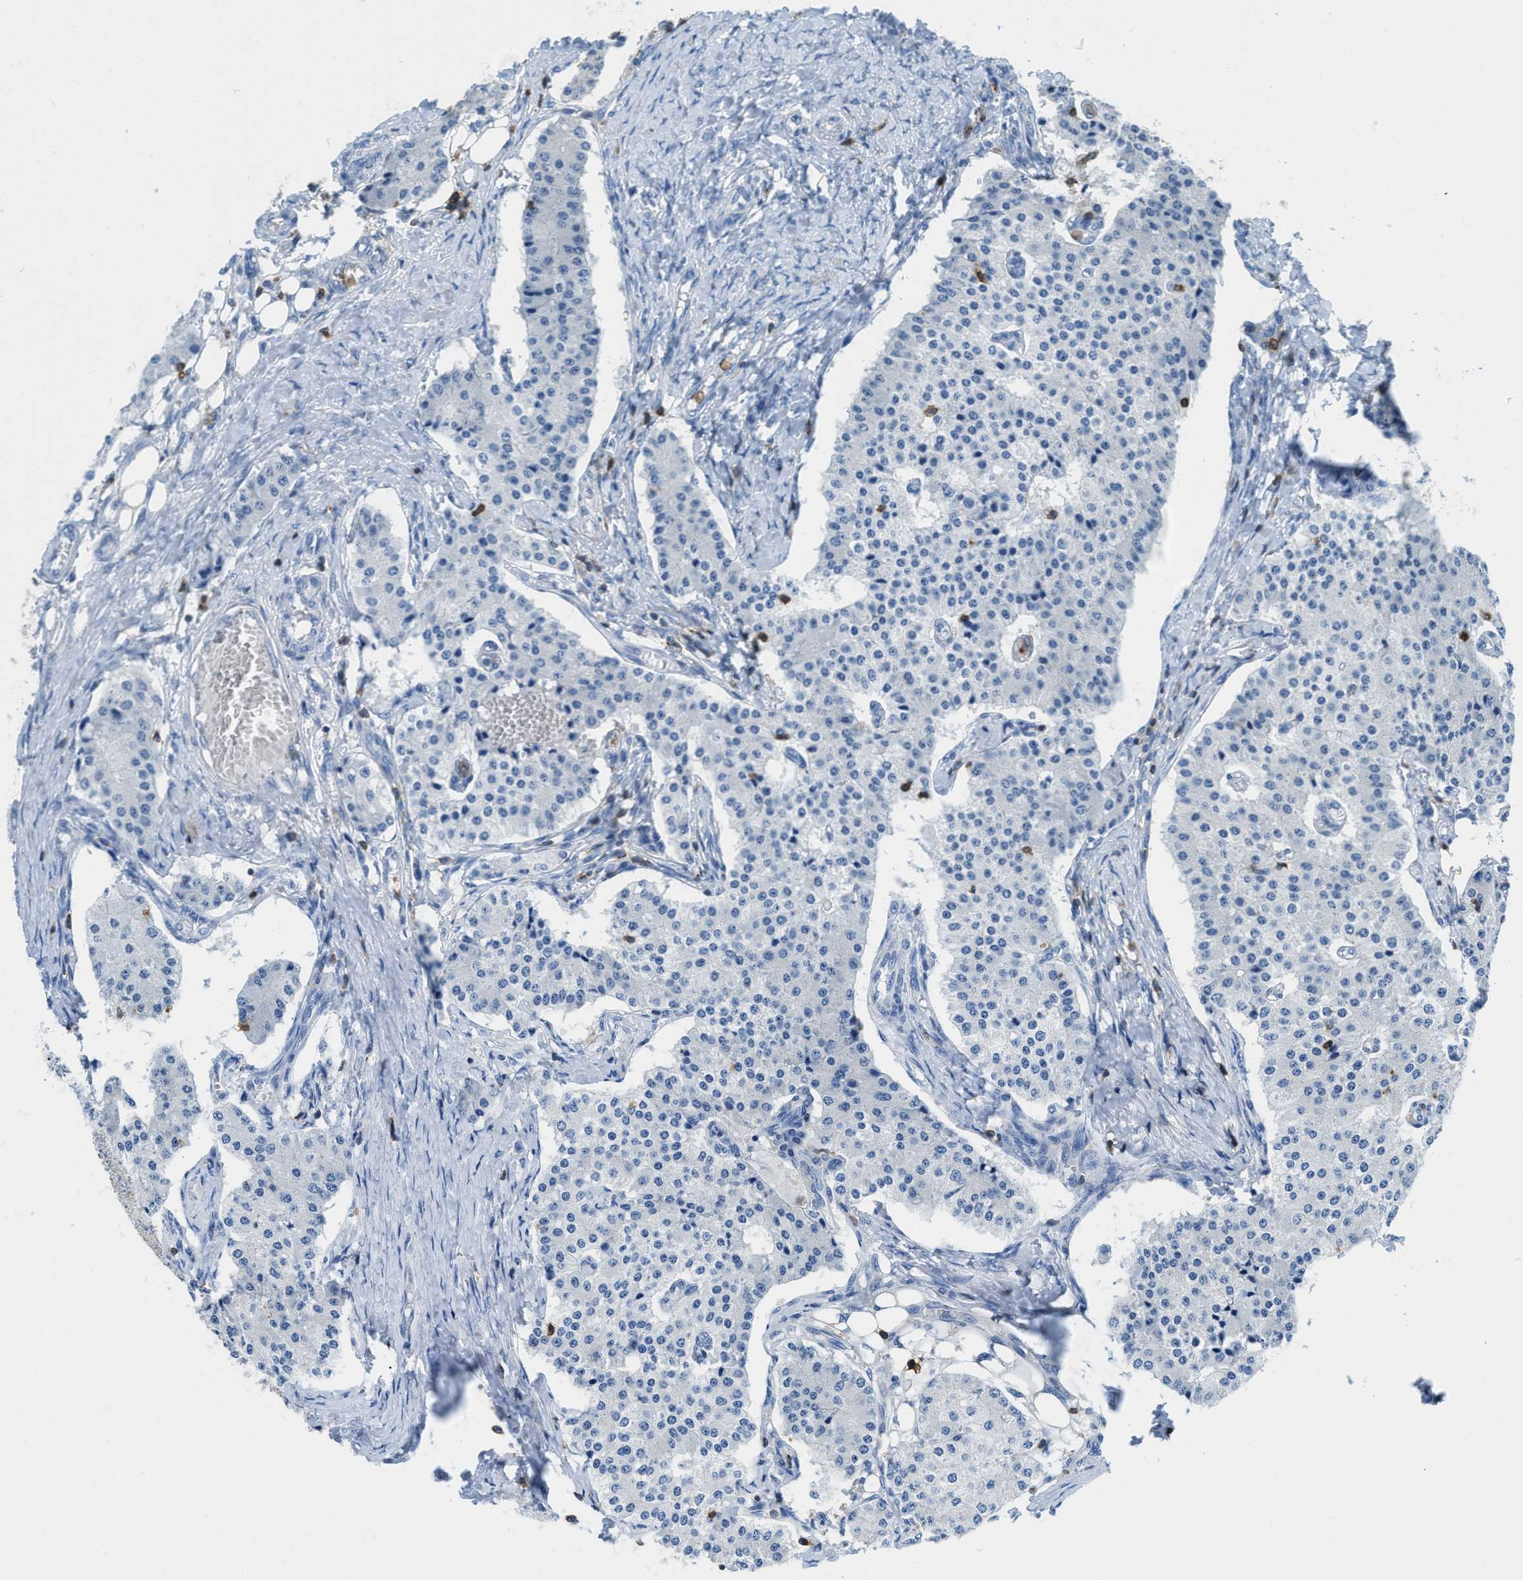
{"staining": {"intensity": "negative", "quantity": "none", "location": "none"}, "tissue": "carcinoid", "cell_type": "Tumor cells", "image_type": "cancer", "snomed": [{"axis": "morphology", "description": "Carcinoid, malignant, NOS"}, {"axis": "topography", "description": "Colon"}], "caption": "The photomicrograph demonstrates no significant positivity in tumor cells of carcinoid.", "gene": "FAM151A", "patient": {"sex": "female", "age": 52}}